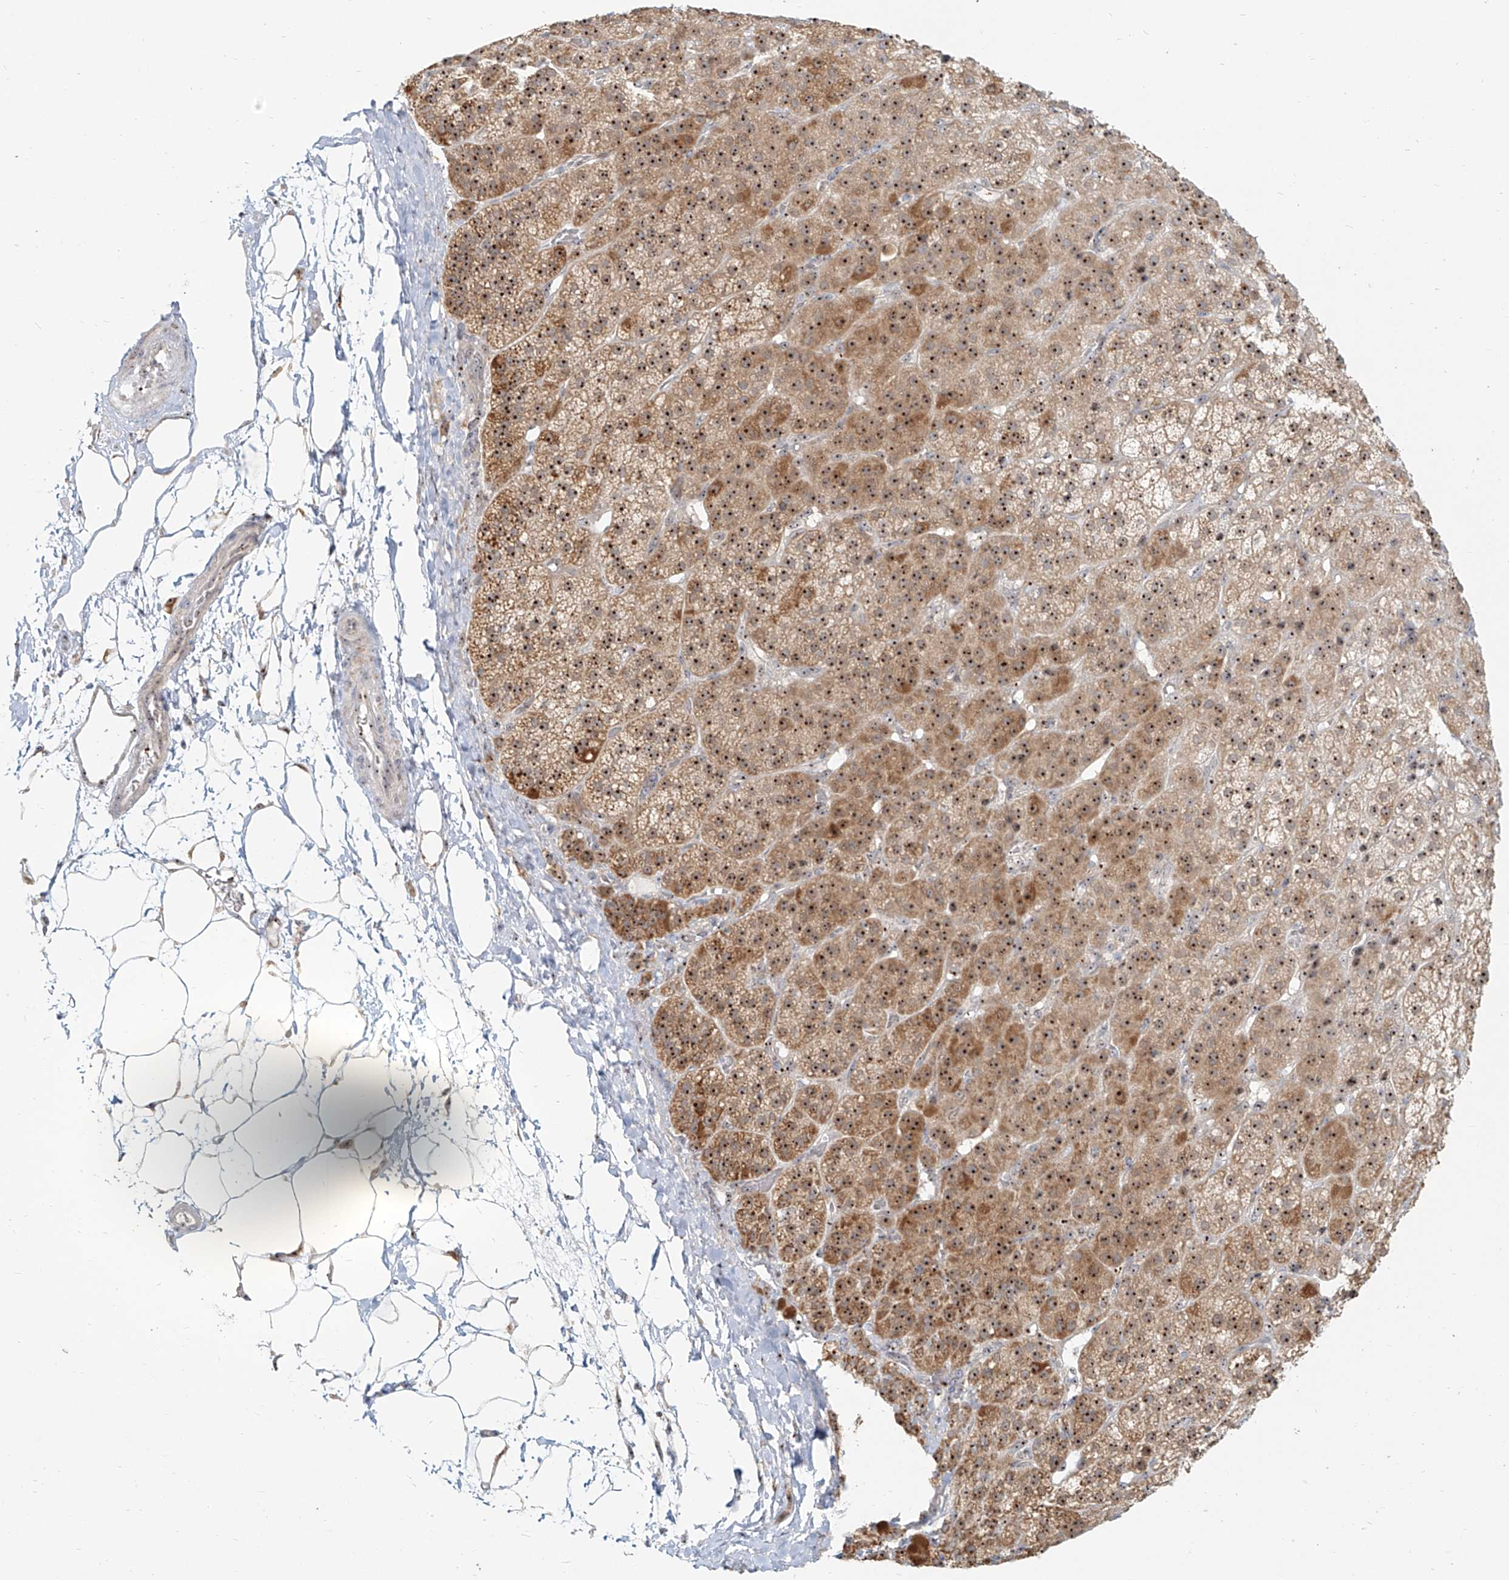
{"staining": {"intensity": "moderate", "quantity": ">75%", "location": "cytoplasmic/membranous,nuclear"}, "tissue": "adrenal gland", "cell_type": "Glandular cells", "image_type": "normal", "snomed": [{"axis": "morphology", "description": "Normal tissue, NOS"}, {"axis": "topography", "description": "Adrenal gland"}], "caption": "Immunohistochemistry (DAB (3,3'-diaminobenzidine)) staining of benign human adrenal gland reveals moderate cytoplasmic/membranous,nuclear protein positivity in about >75% of glandular cells.", "gene": "BYSL", "patient": {"sex": "female", "age": 57}}